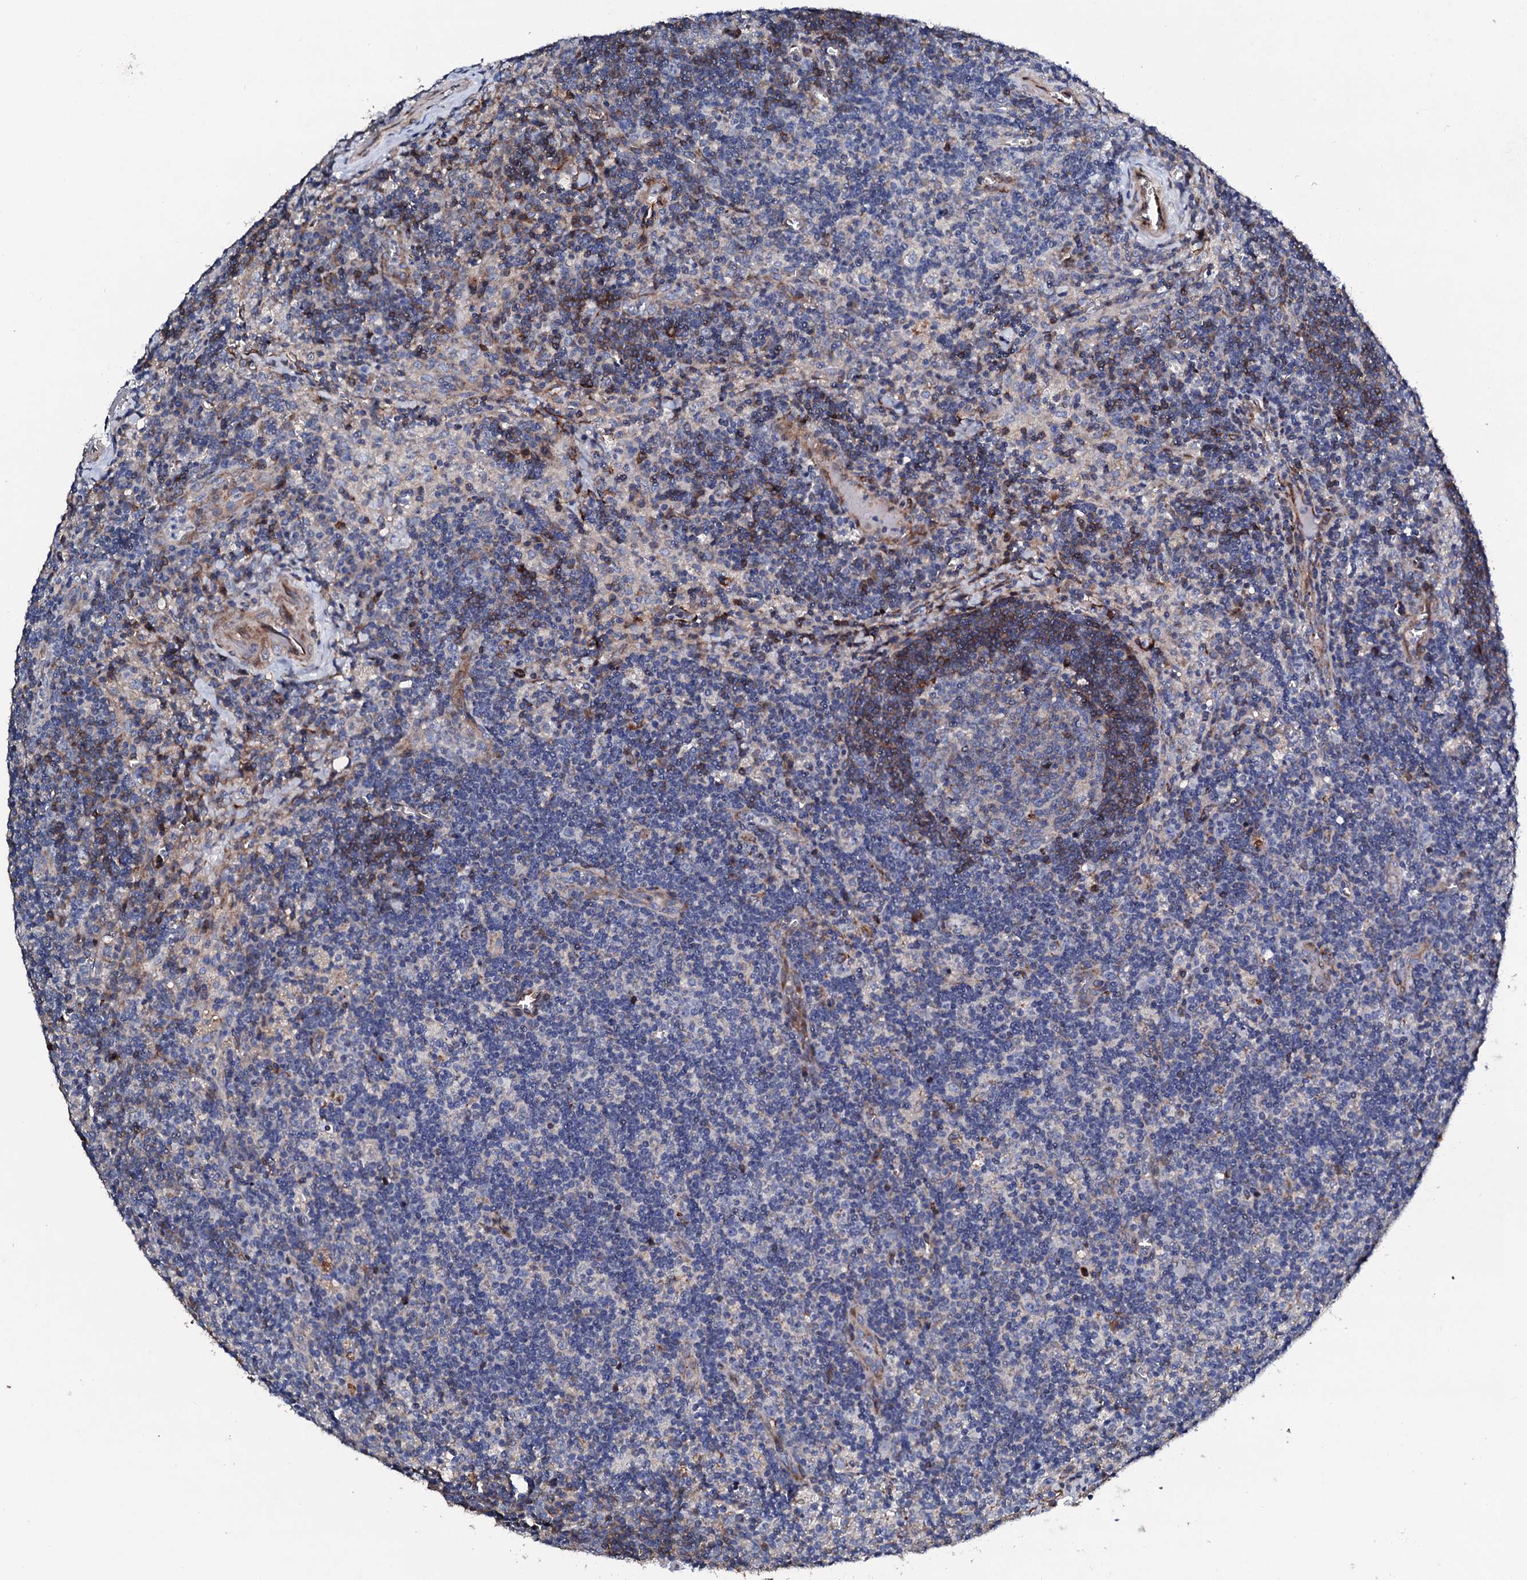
{"staining": {"intensity": "moderate", "quantity": "<25%", "location": "cytoplasmic/membranous"}, "tissue": "lymph node", "cell_type": "Germinal center cells", "image_type": "normal", "snomed": [{"axis": "morphology", "description": "Normal tissue, NOS"}, {"axis": "topography", "description": "Lymph node"}], "caption": "The immunohistochemical stain shows moderate cytoplasmic/membranous positivity in germinal center cells of normal lymph node. (IHC, brightfield microscopy, high magnification).", "gene": "DBX1", "patient": {"sex": "male", "age": 58}}